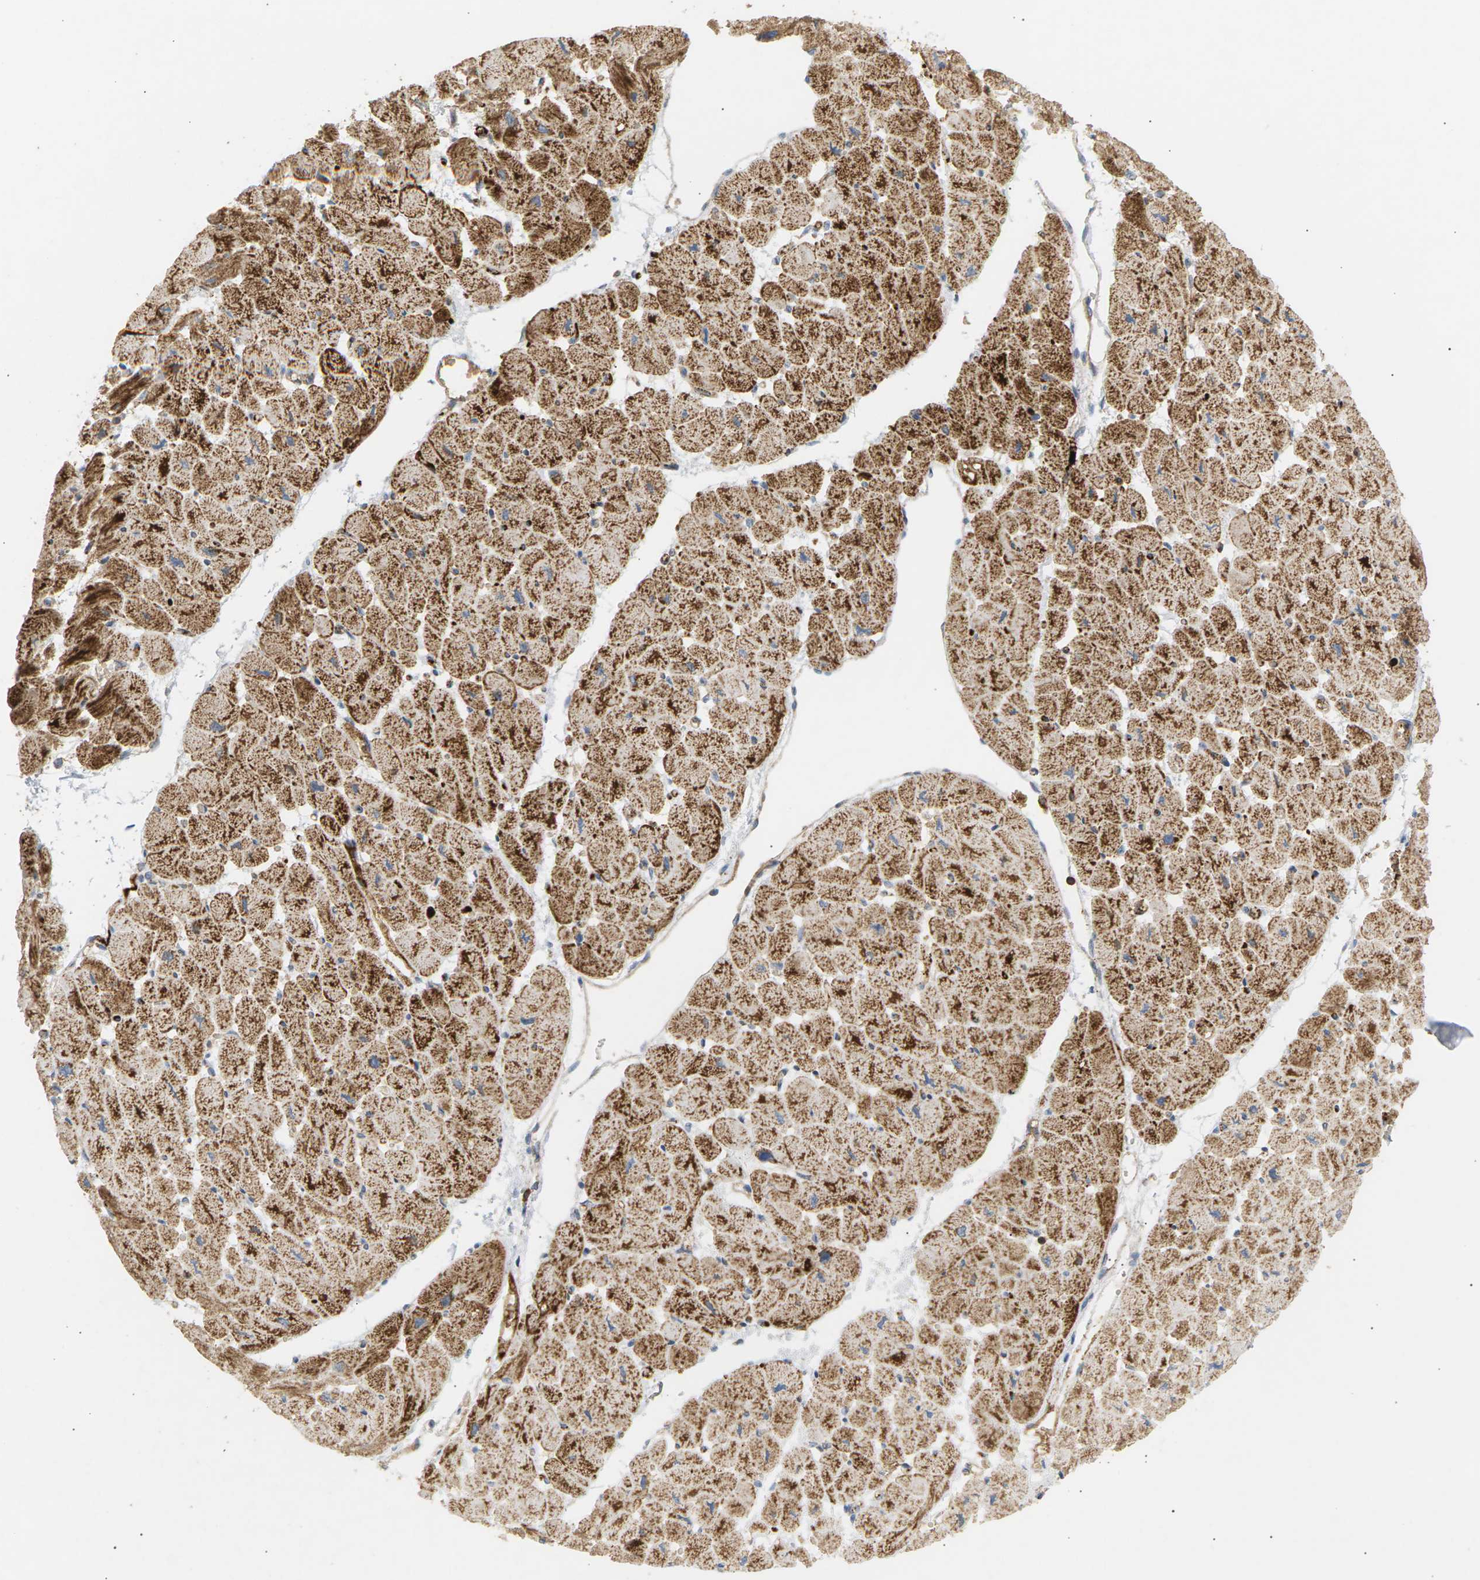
{"staining": {"intensity": "strong", "quantity": ">75%", "location": "cytoplasmic/membranous"}, "tissue": "heart muscle", "cell_type": "Cardiomyocytes", "image_type": "normal", "snomed": [{"axis": "morphology", "description": "Normal tissue, NOS"}, {"axis": "topography", "description": "Heart"}], "caption": "Strong cytoplasmic/membranous expression is identified in approximately >75% of cardiomyocytes in normal heart muscle. (DAB (3,3'-diaminobenzidine) IHC with brightfield microscopy, high magnification).", "gene": "LIME1", "patient": {"sex": "female", "age": 54}}